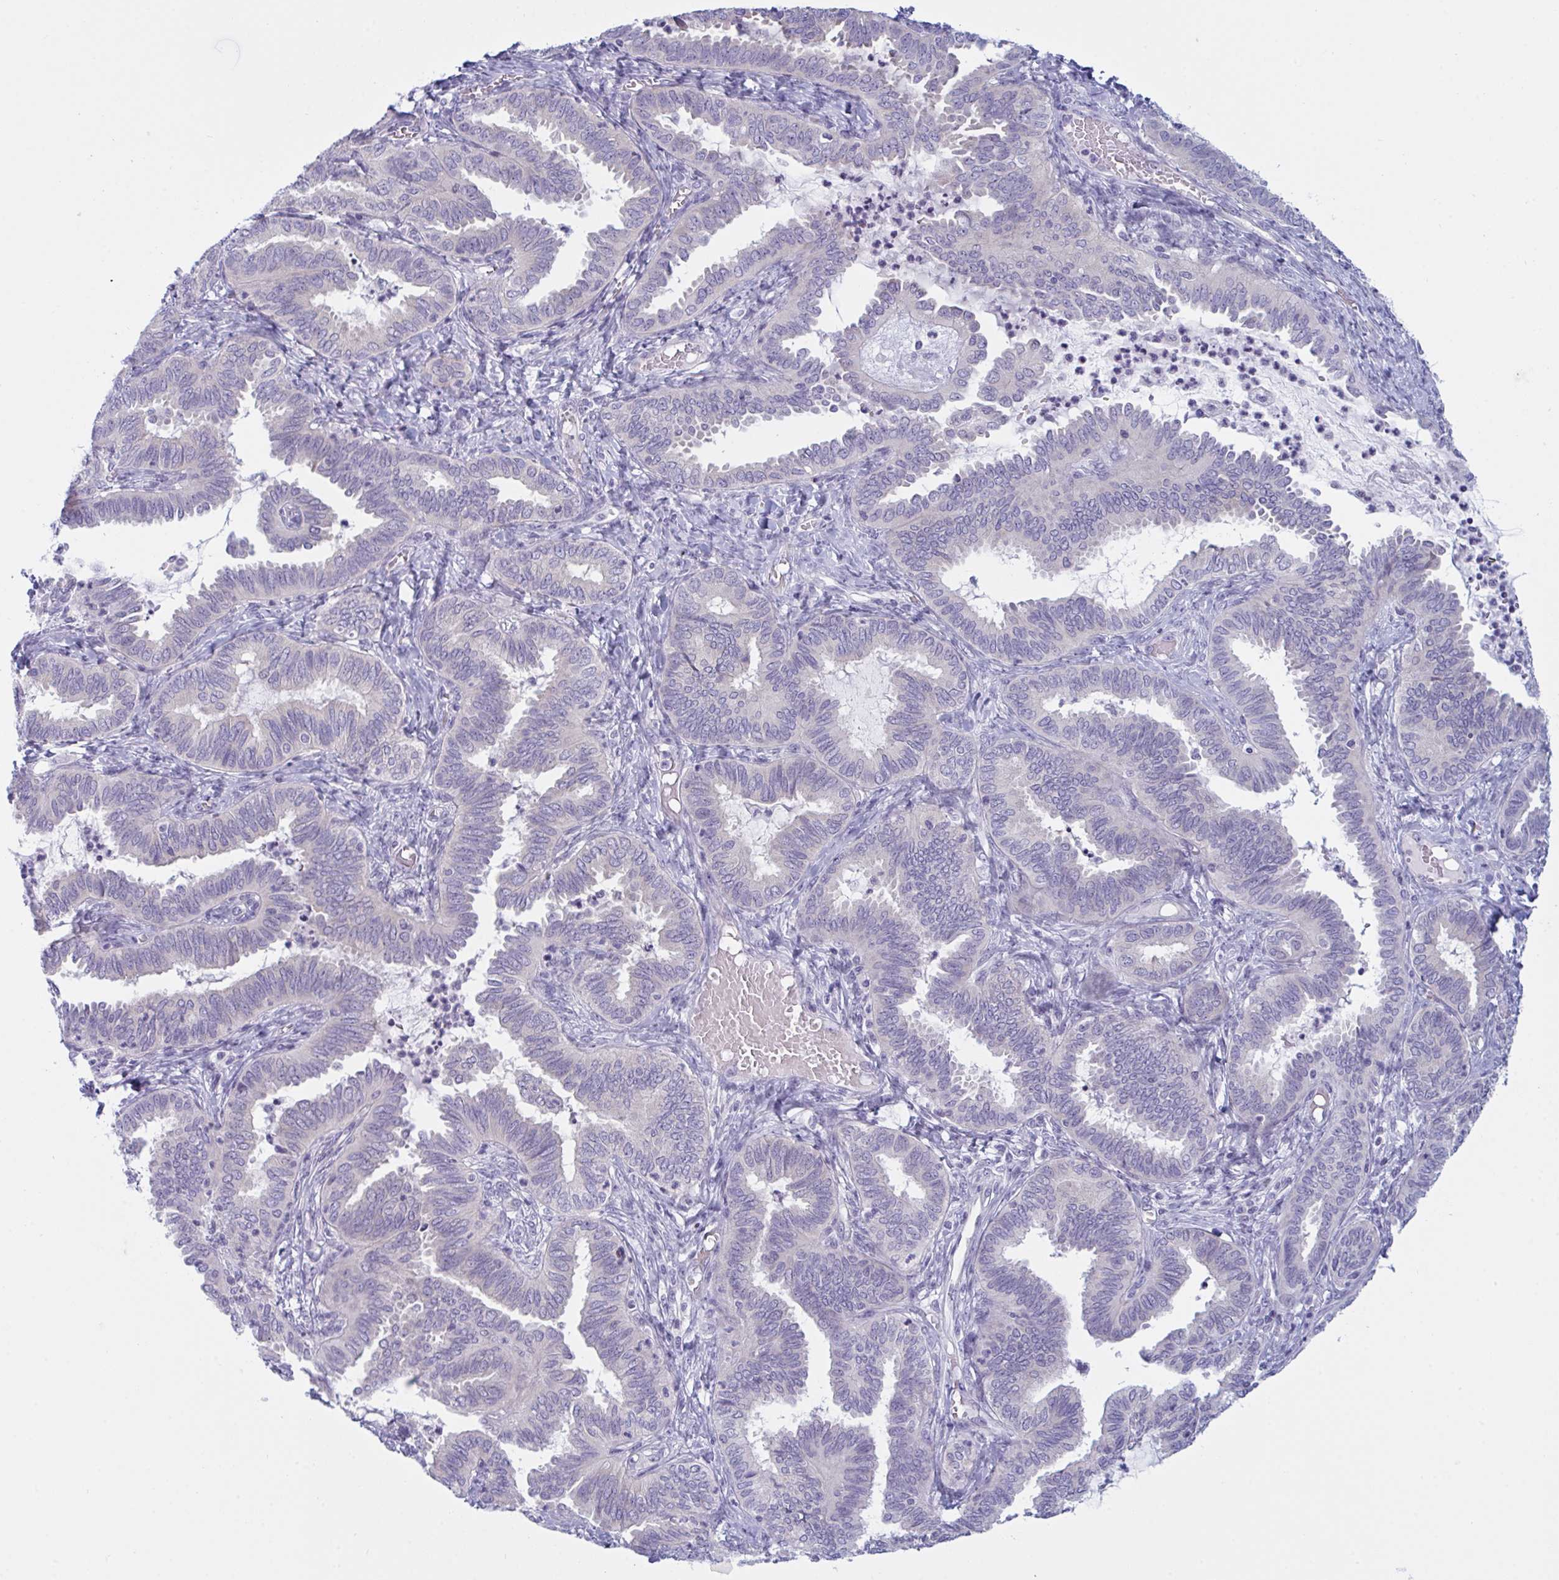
{"staining": {"intensity": "negative", "quantity": "none", "location": "none"}, "tissue": "ovarian cancer", "cell_type": "Tumor cells", "image_type": "cancer", "snomed": [{"axis": "morphology", "description": "Carcinoma, endometroid"}, {"axis": "topography", "description": "Ovary"}], "caption": "A photomicrograph of human ovarian cancer is negative for staining in tumor cells.", "gene": "NAA30", "patient": {"sex": "female", "age": 70}}